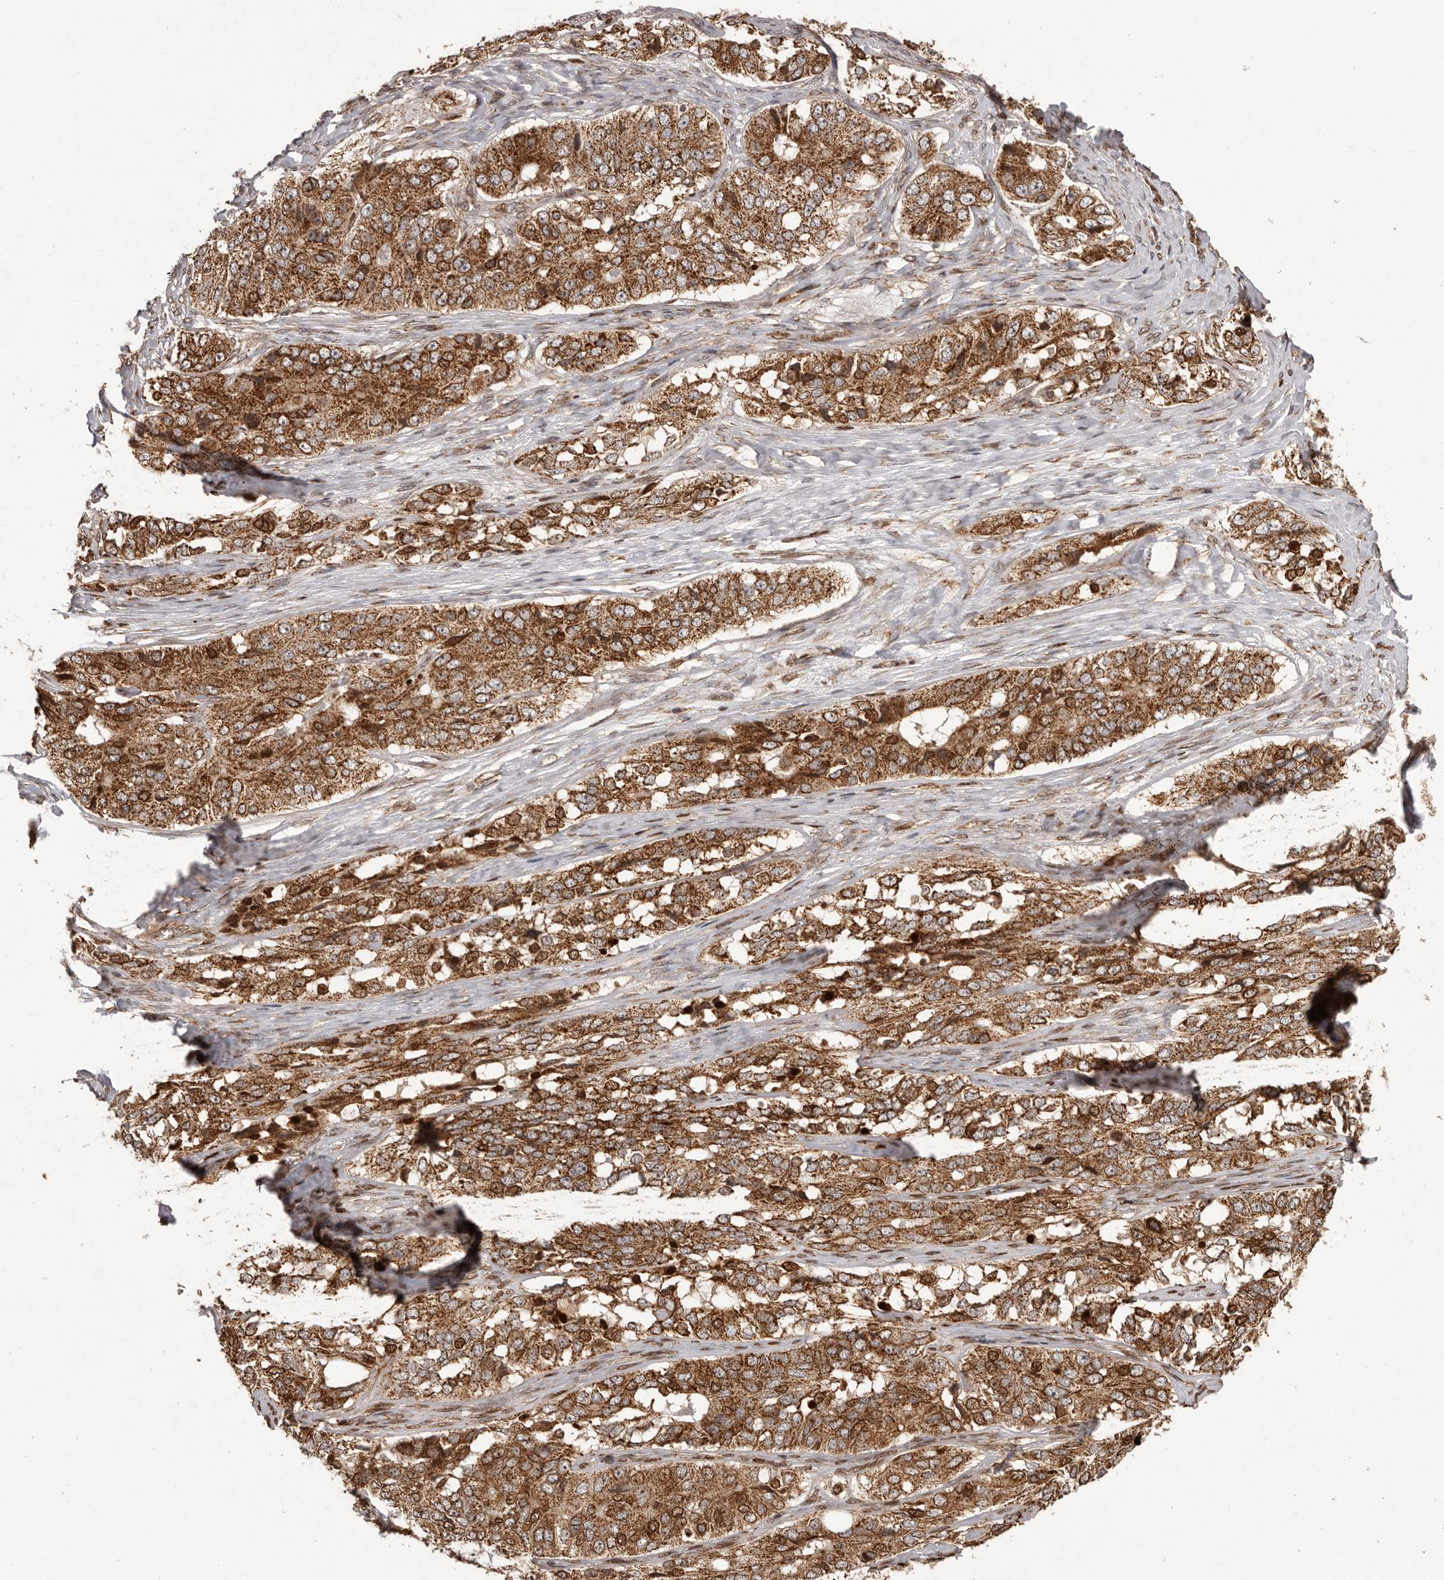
{"staining": {"intensity": "strong", "quantity": ">75%", "location": "cytoplasmic/membranous"}, "tissue": "ovarian cancer", "cell_type": "Tumor cells", "image_type": "cancer", "snomed": [{"axis": "morphology", "description": "Carcinoma, endometroid"}, {"axis": "topography", "description": "Ovary"}], "caption": "The histopathology image demonstrates a brown stain indicating the presence of a protein in the cytoplasmic/membranous of tumor cells in ovarian cancer.", "gene": "CHRM2", "patient": {"sex": "female", "age": 51}}